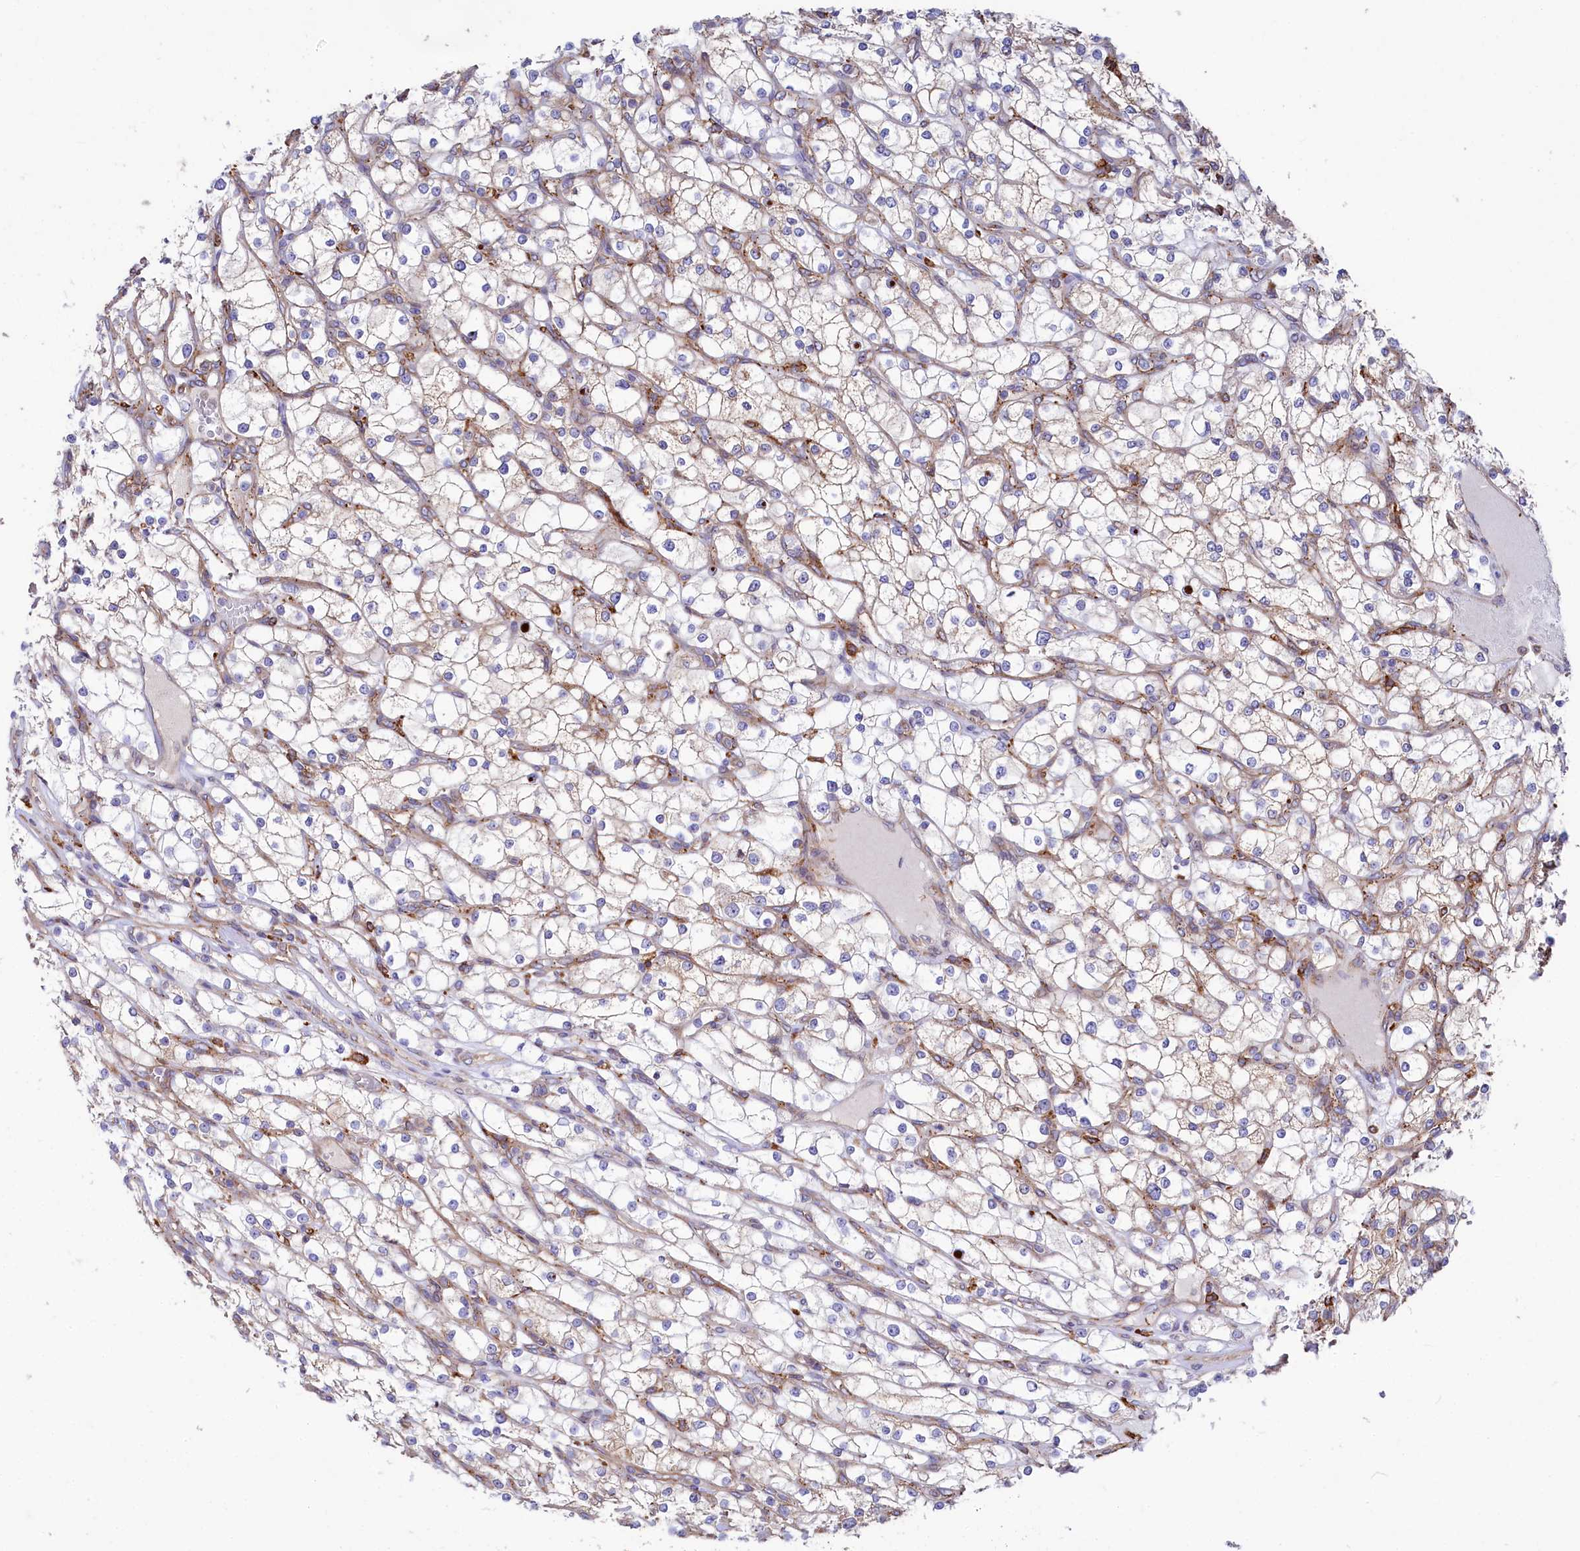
{"staining": {"intensity": "weak", "quantity": "<25%", "location": "cytoplasmic/membranous"}, "tissue": "renal cancer", "cell_type": "Tumor cells", "image_type": "cancer", "snomed": [{"axis": "morphology", "description": "Adenocarcinoma, NOS"}, {"axis": "topography", "description": "Kidney"}], "caption": "Immunohistochemistry micrograph of adenocarcinoma (renal) stained for a protein (brown), which demonstrates no expression in tumor cells.", "gene": "CHID1", "patient": {"sex": "male", "age": 80}}